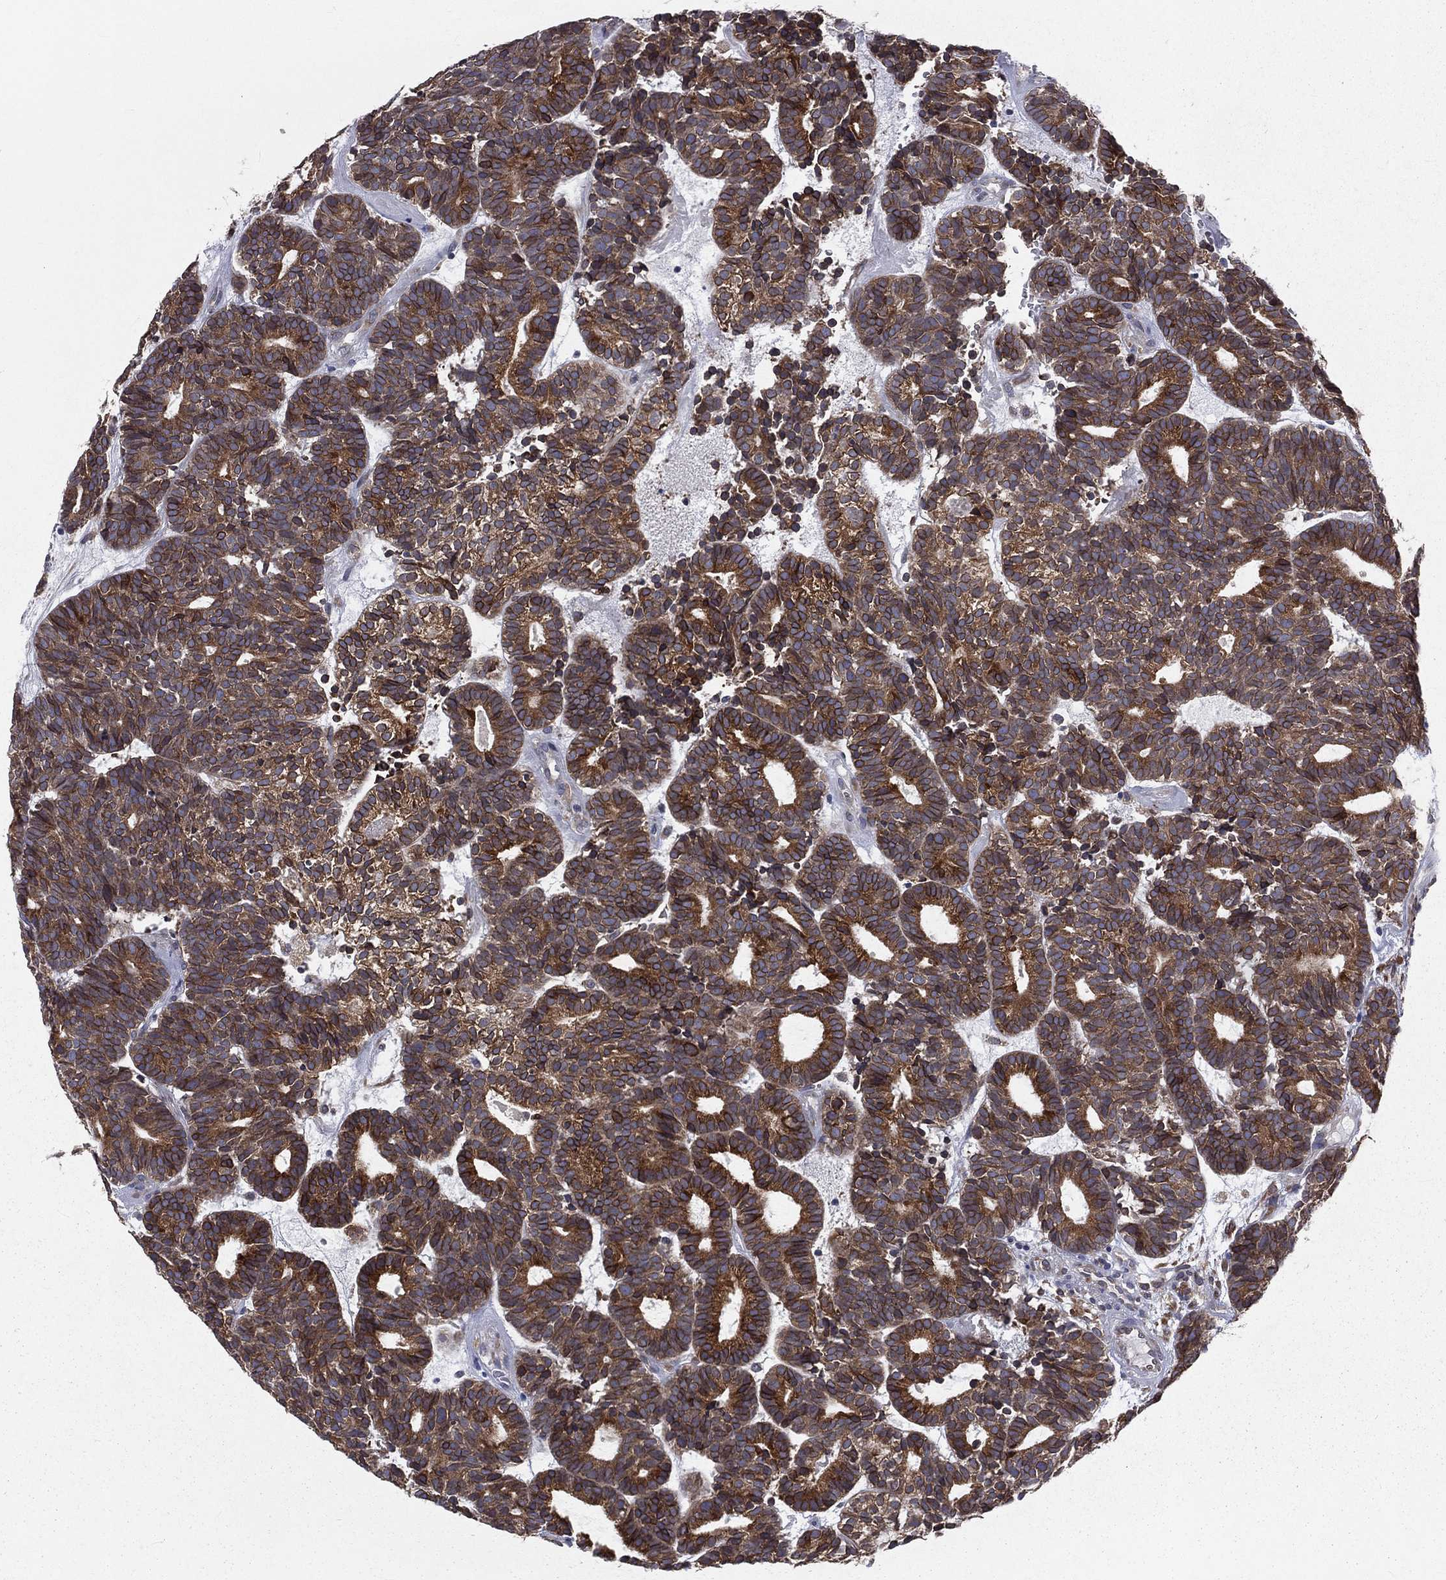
{"staining": {"intensity": "moderate", "quantity": ">75%", "location": "cytoplasmic/membranous"}, "tissue": "head and neck cancer", "cell_type": "Tumor cells", "image_type": "cancer", "snomed": [{"axis": "morphology", "description": "Adenocarcinoma, NOS"}, {"axis": "topography", "description": "Head-Neck"}], "caption": "Protein expression by IHC shows moderate cytoplasmic/membranous expression in about >75% of tumor cells in head and neck adenocarcinoma.", "gene": "PGRMC1", "patient": {"sex": "female", "age": 81}}